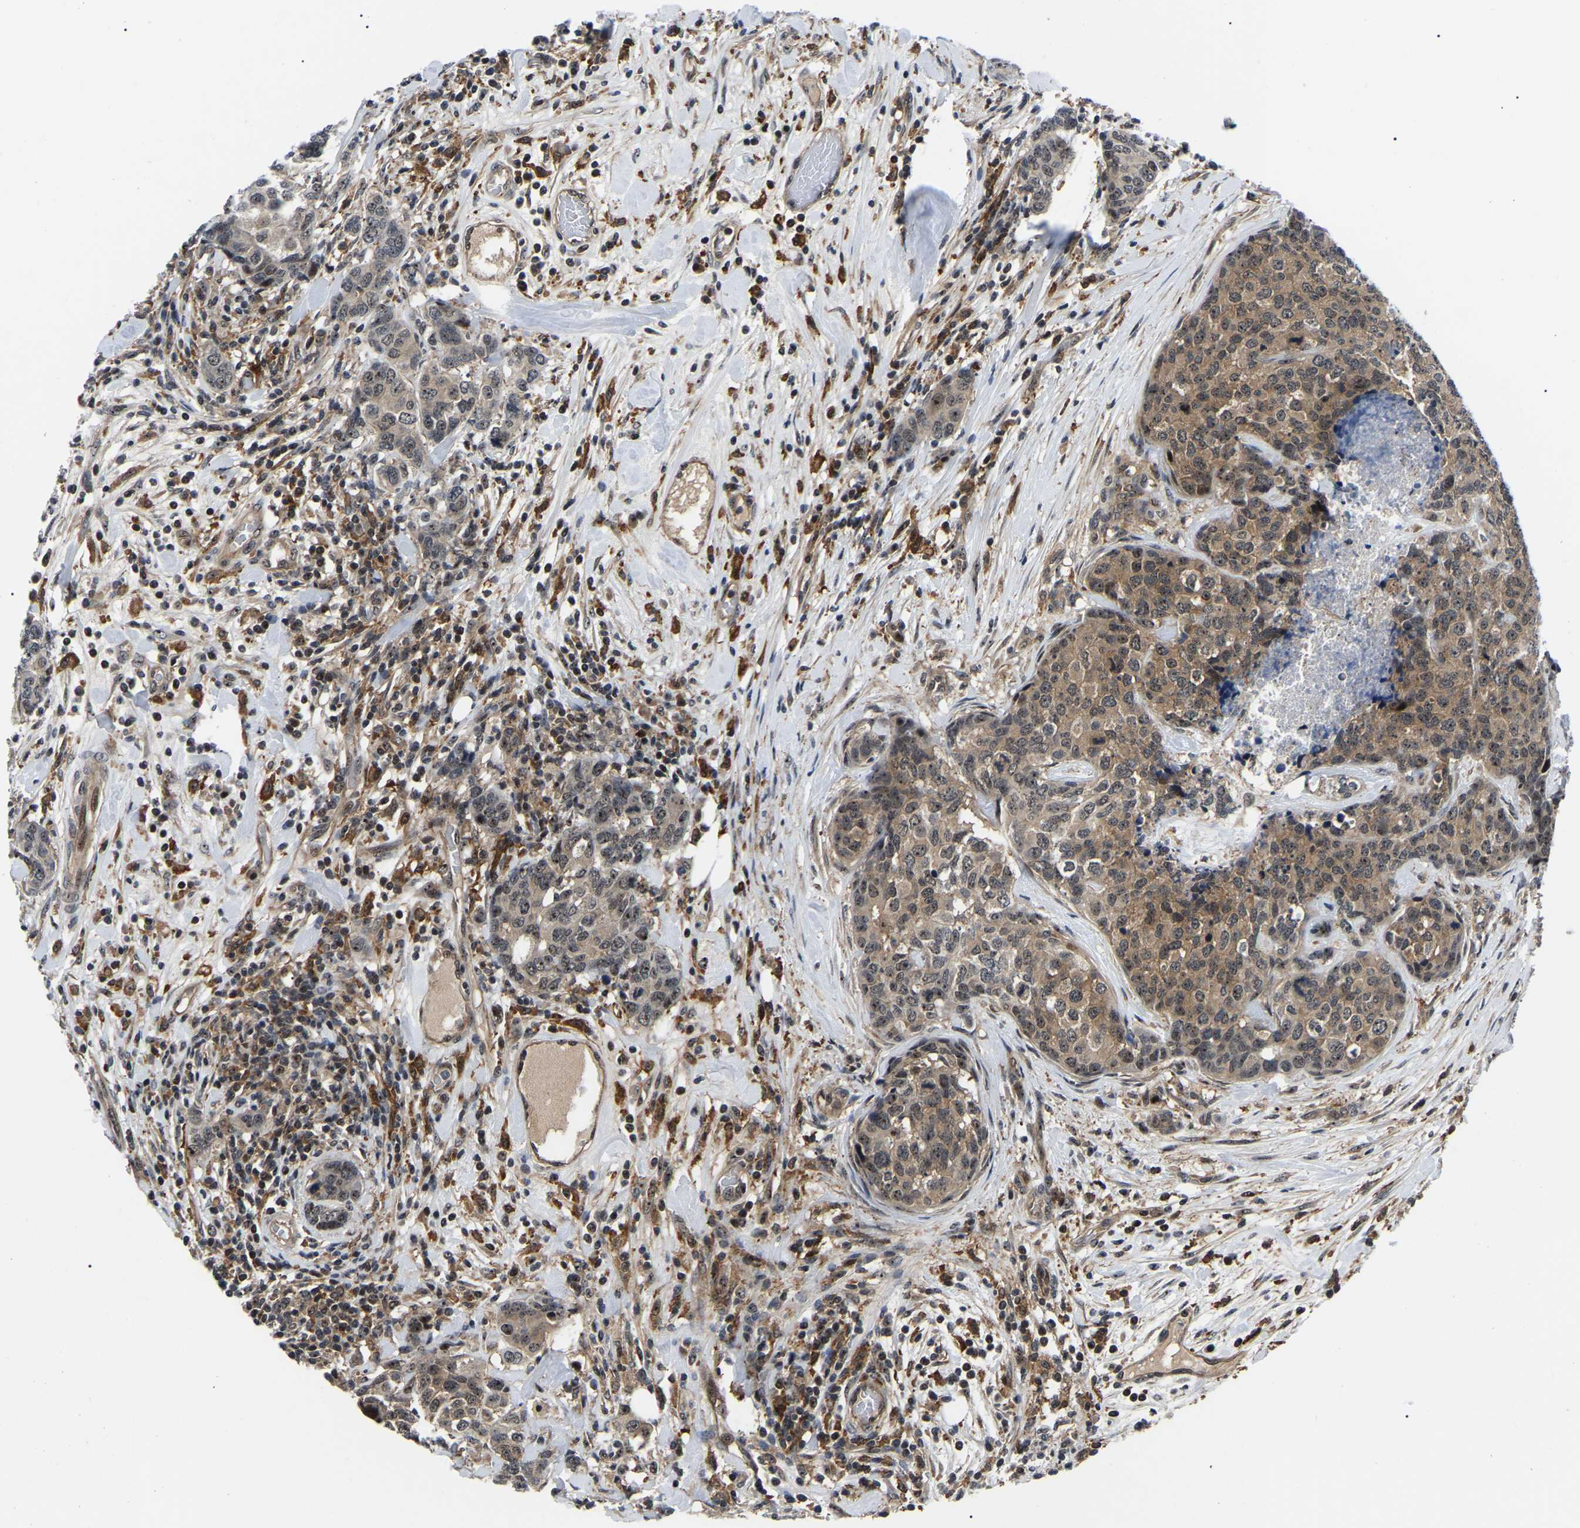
{"staining": {"intensity": "moderate", "quantity": ">75%", "location": "cytoplasmic/membranous,nuclear"}, "tissue": "breast cancer", "cell_type": "Tumor cells", "image_type": "cancer", "snomed": [{"axis": "morphology", "description": "Lobular carcinoma"}, {"axis": "topography", "description": "Breast"}], "caption": "Human breast lobular carcinoma stained with a protein marker reveals moderate staining in tumor cells.", "gene": "RRP1B", "patient": {"sex": "female", "age": 59}}